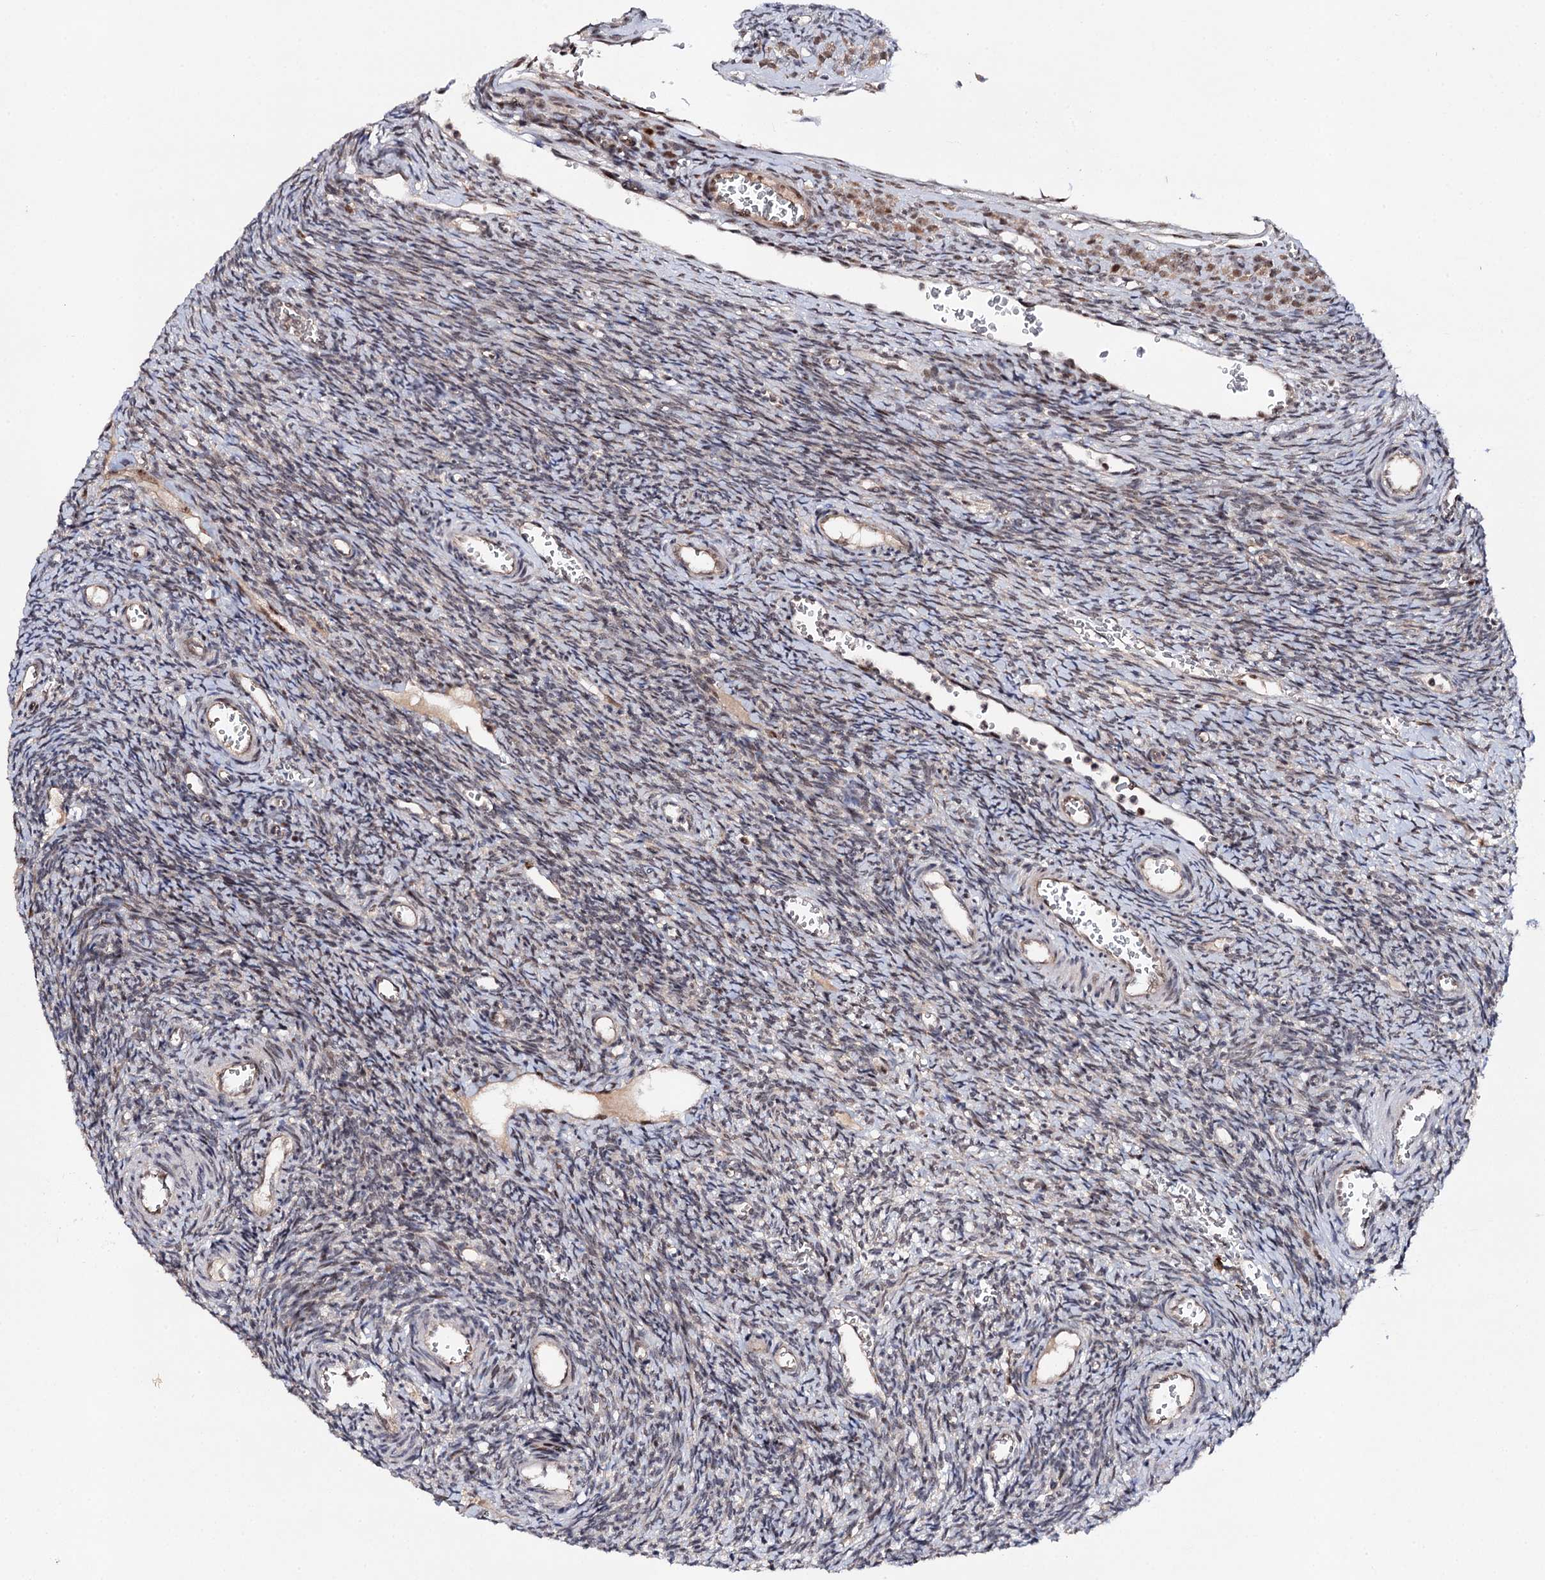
{"staining": {"intensity": "weak", "quantity": "<25%", "location": "nuclear"}, "tissue": "ovary", "cell_type": "Ovarian stroma cells", "image_type": "normal", "snomed": [{"axis": "morphology", "description": "Normal tissue, NOS"}, {"axis": "topography", "description": "Ovary"}], "caption": "Protein analysis of normal ovary reveals no significant staining in ovarian stroma cells.", "gene": "BUD13", "patient": {"sex": "female", "age": 39}}